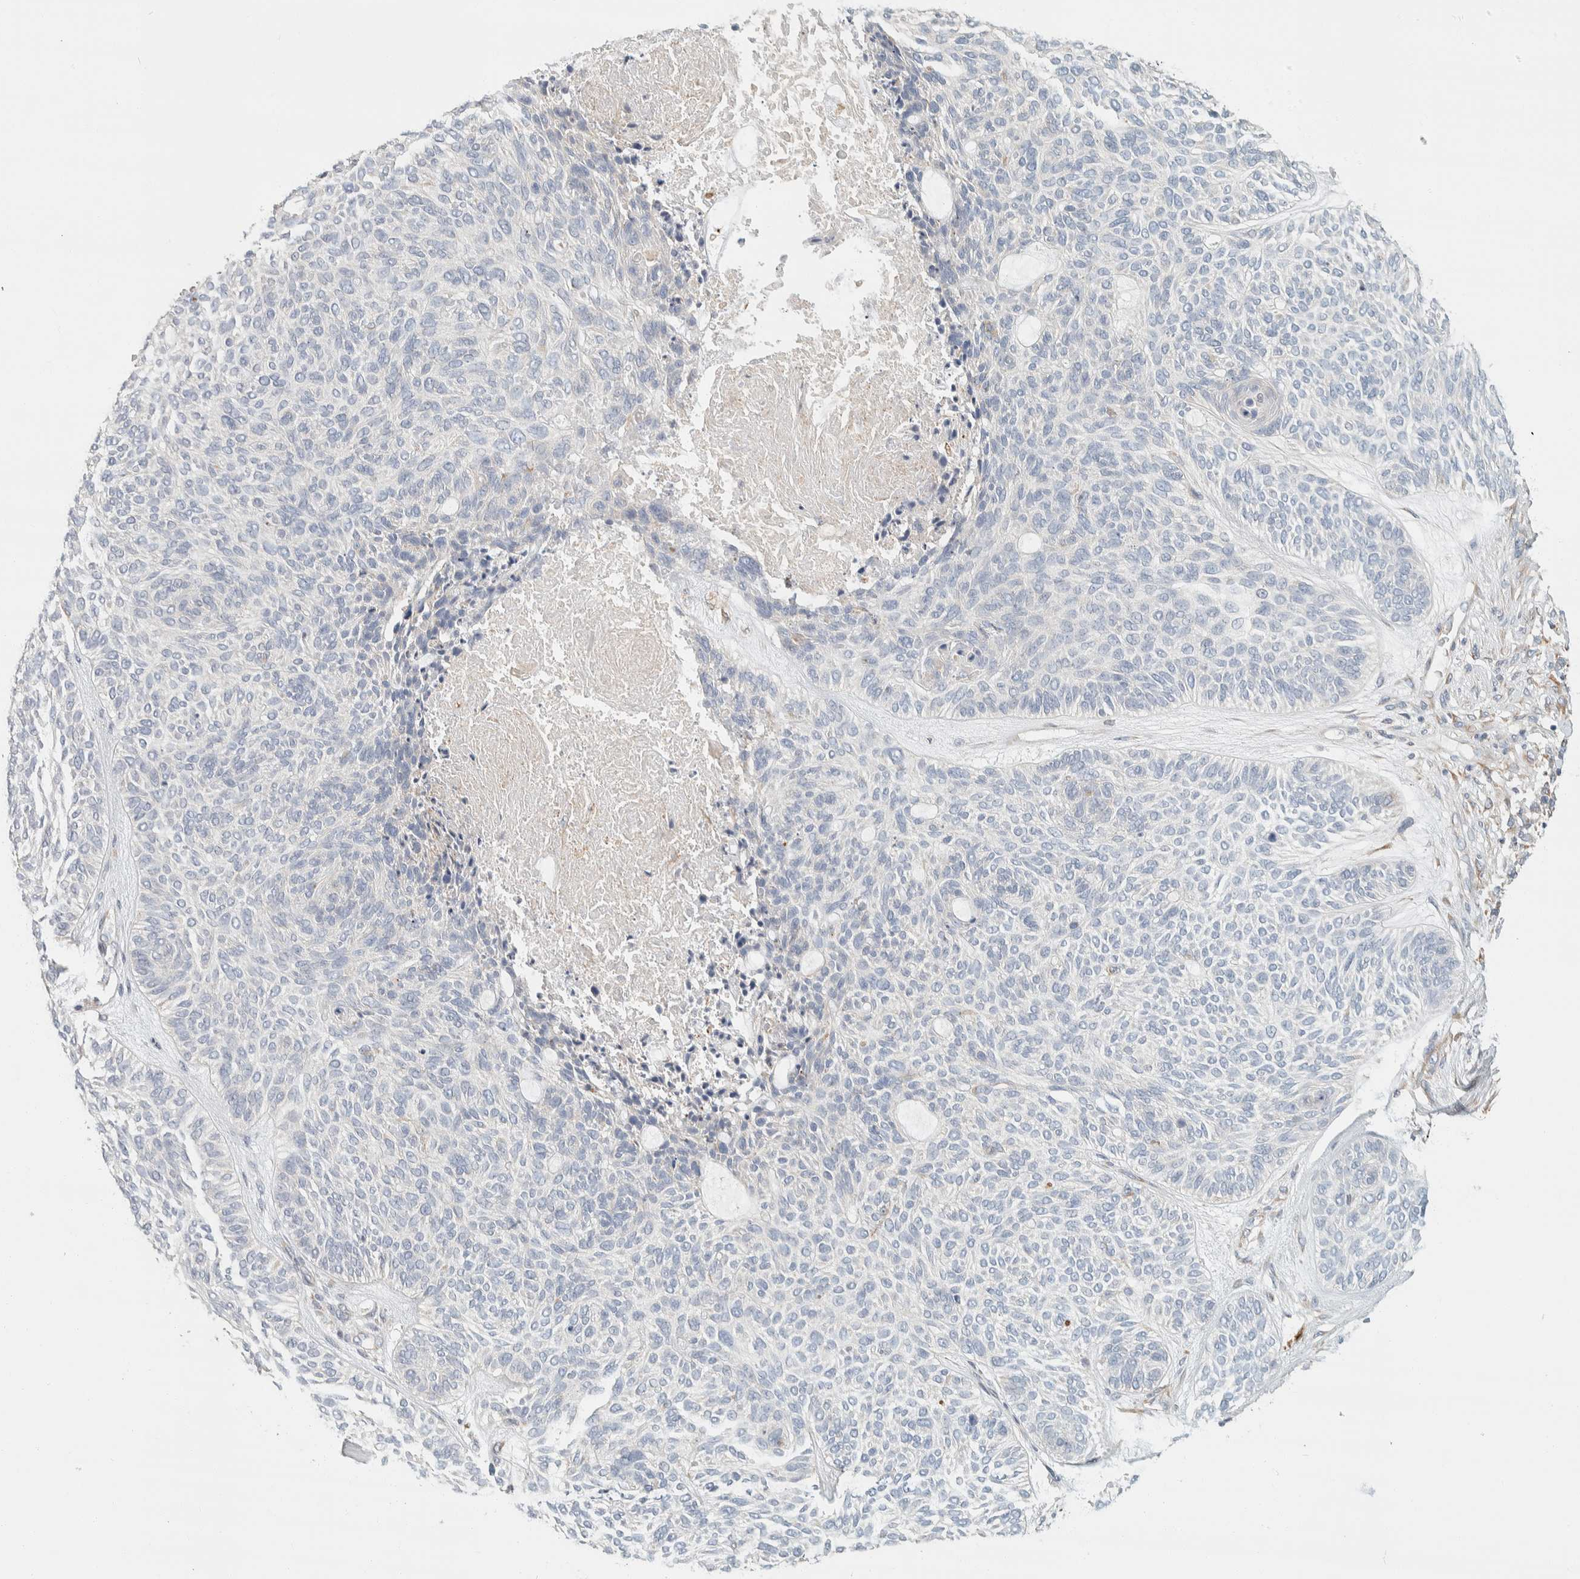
{"staining": {"intensity": "negative", "quantity": "none", "location": "none"}, "tissue": "skin cancer", "cell_type": "Tumor cells", "image_type": "cancer", "snomed": [{"axis": "morphology", "description": "Basal cell carcinoma"}, {"axis": "topography", "description": "Skin"}], "caption": "Basal cell carcinoma (skin) stained for a protein using immunohistochemistry (IHC) displays no staining tumor cells.", "gene": "CDR2", "patient": {"sex": "male", "age": 55}}